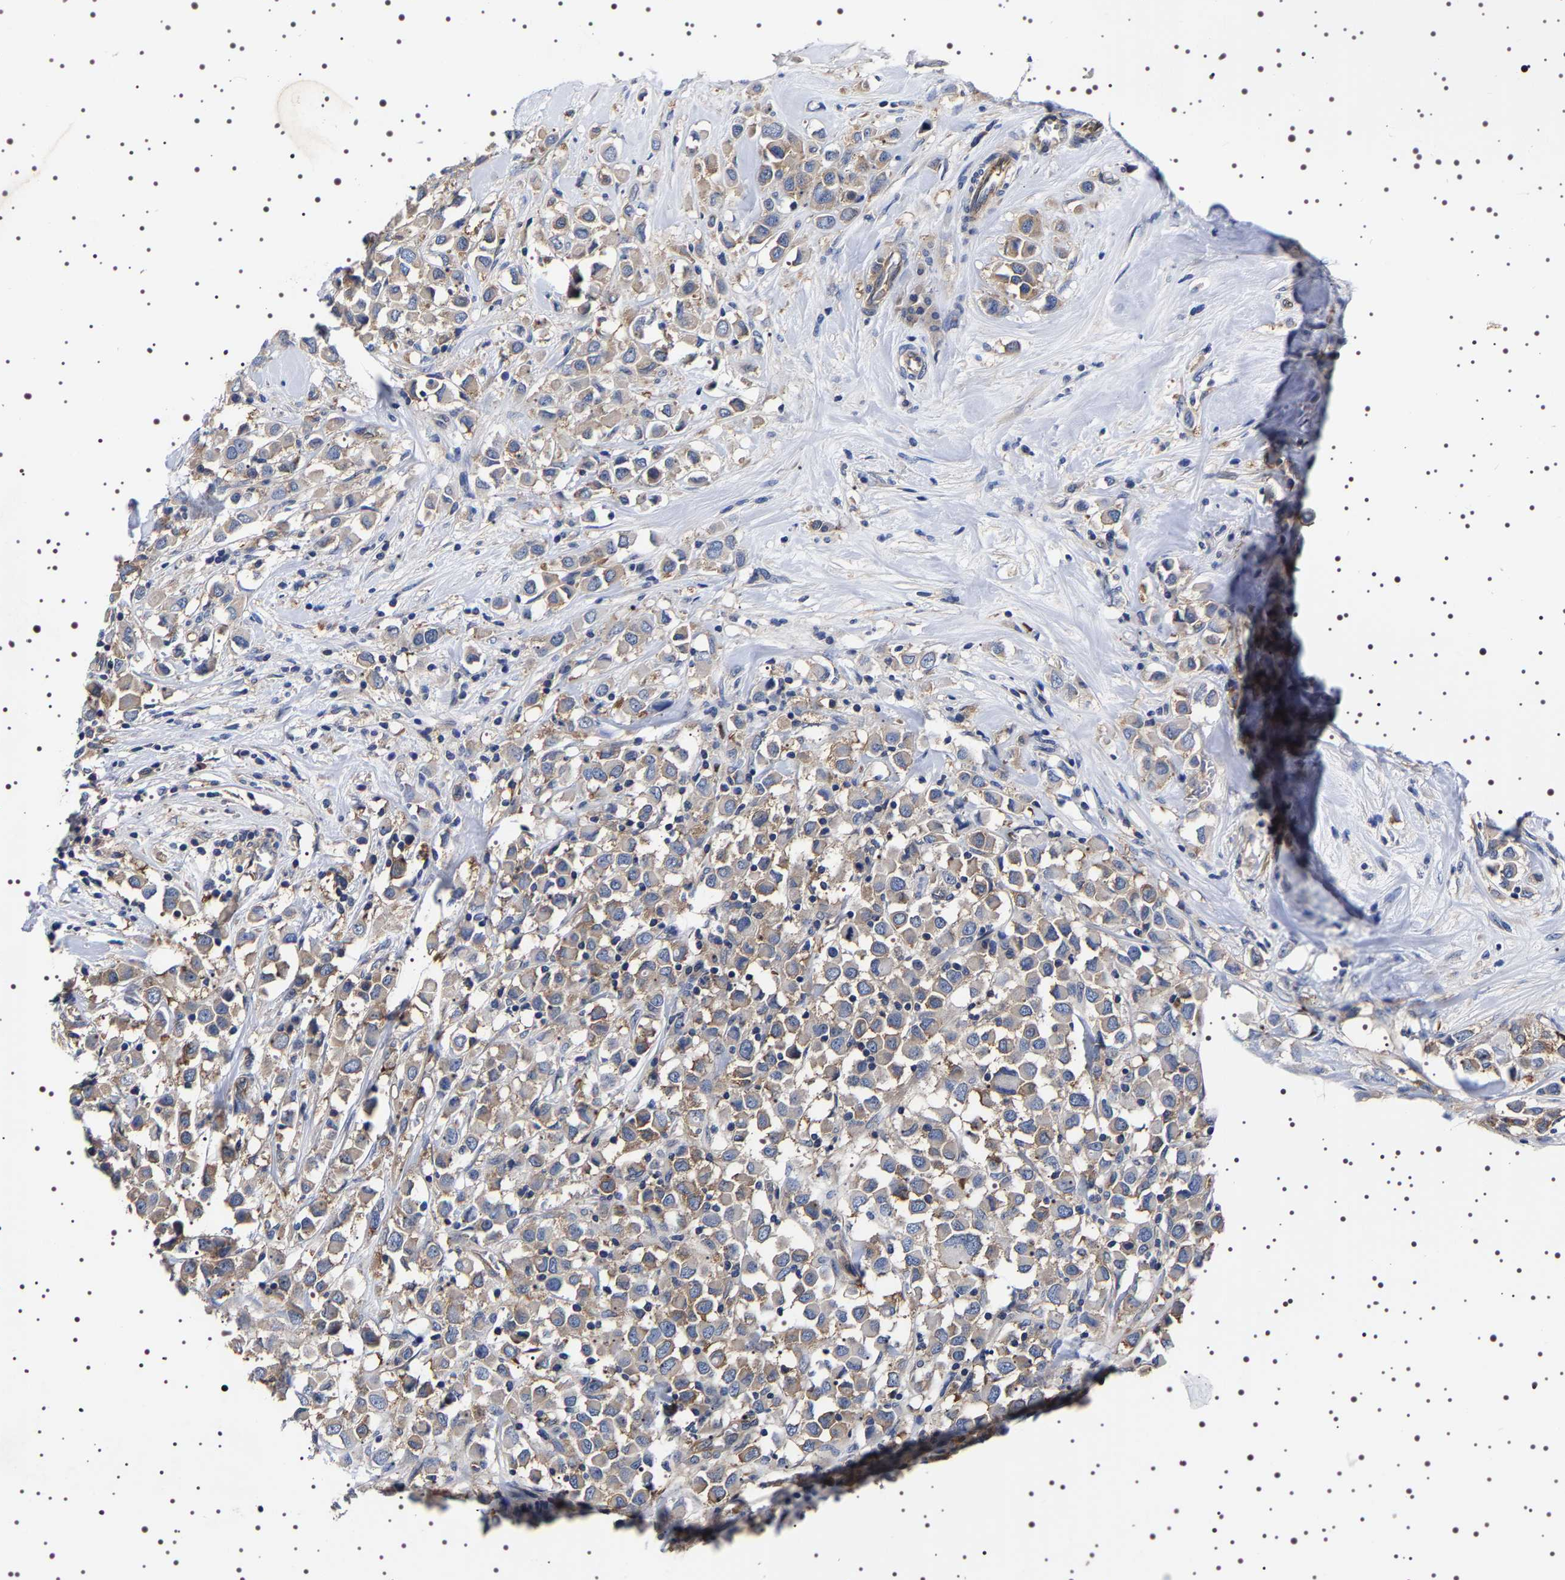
{"staining": {"intensity": "weak", "quantity": ">75%", "location": "cytoplasmic/membranous"}, "tissue": "breast cancer", "cell_type": "Tumor cells", "image_type": "cancer", "snomed": [{"axis": "morphology", "description": "Duct carcinoma"}, {"axis": "topography", "description": "Breast"}], "caption": "The immunohistochemical stain highlights weak cytoplasmic/membranous expression in tumor cells of breast intraductal carcinoma tissue. Using DAB (brown) and hematoxylin (blue) stains, captured at high magnification using brightfield microscopy.", "gene": "DARS1", "patient": {"sex": "female", "age": 61}}